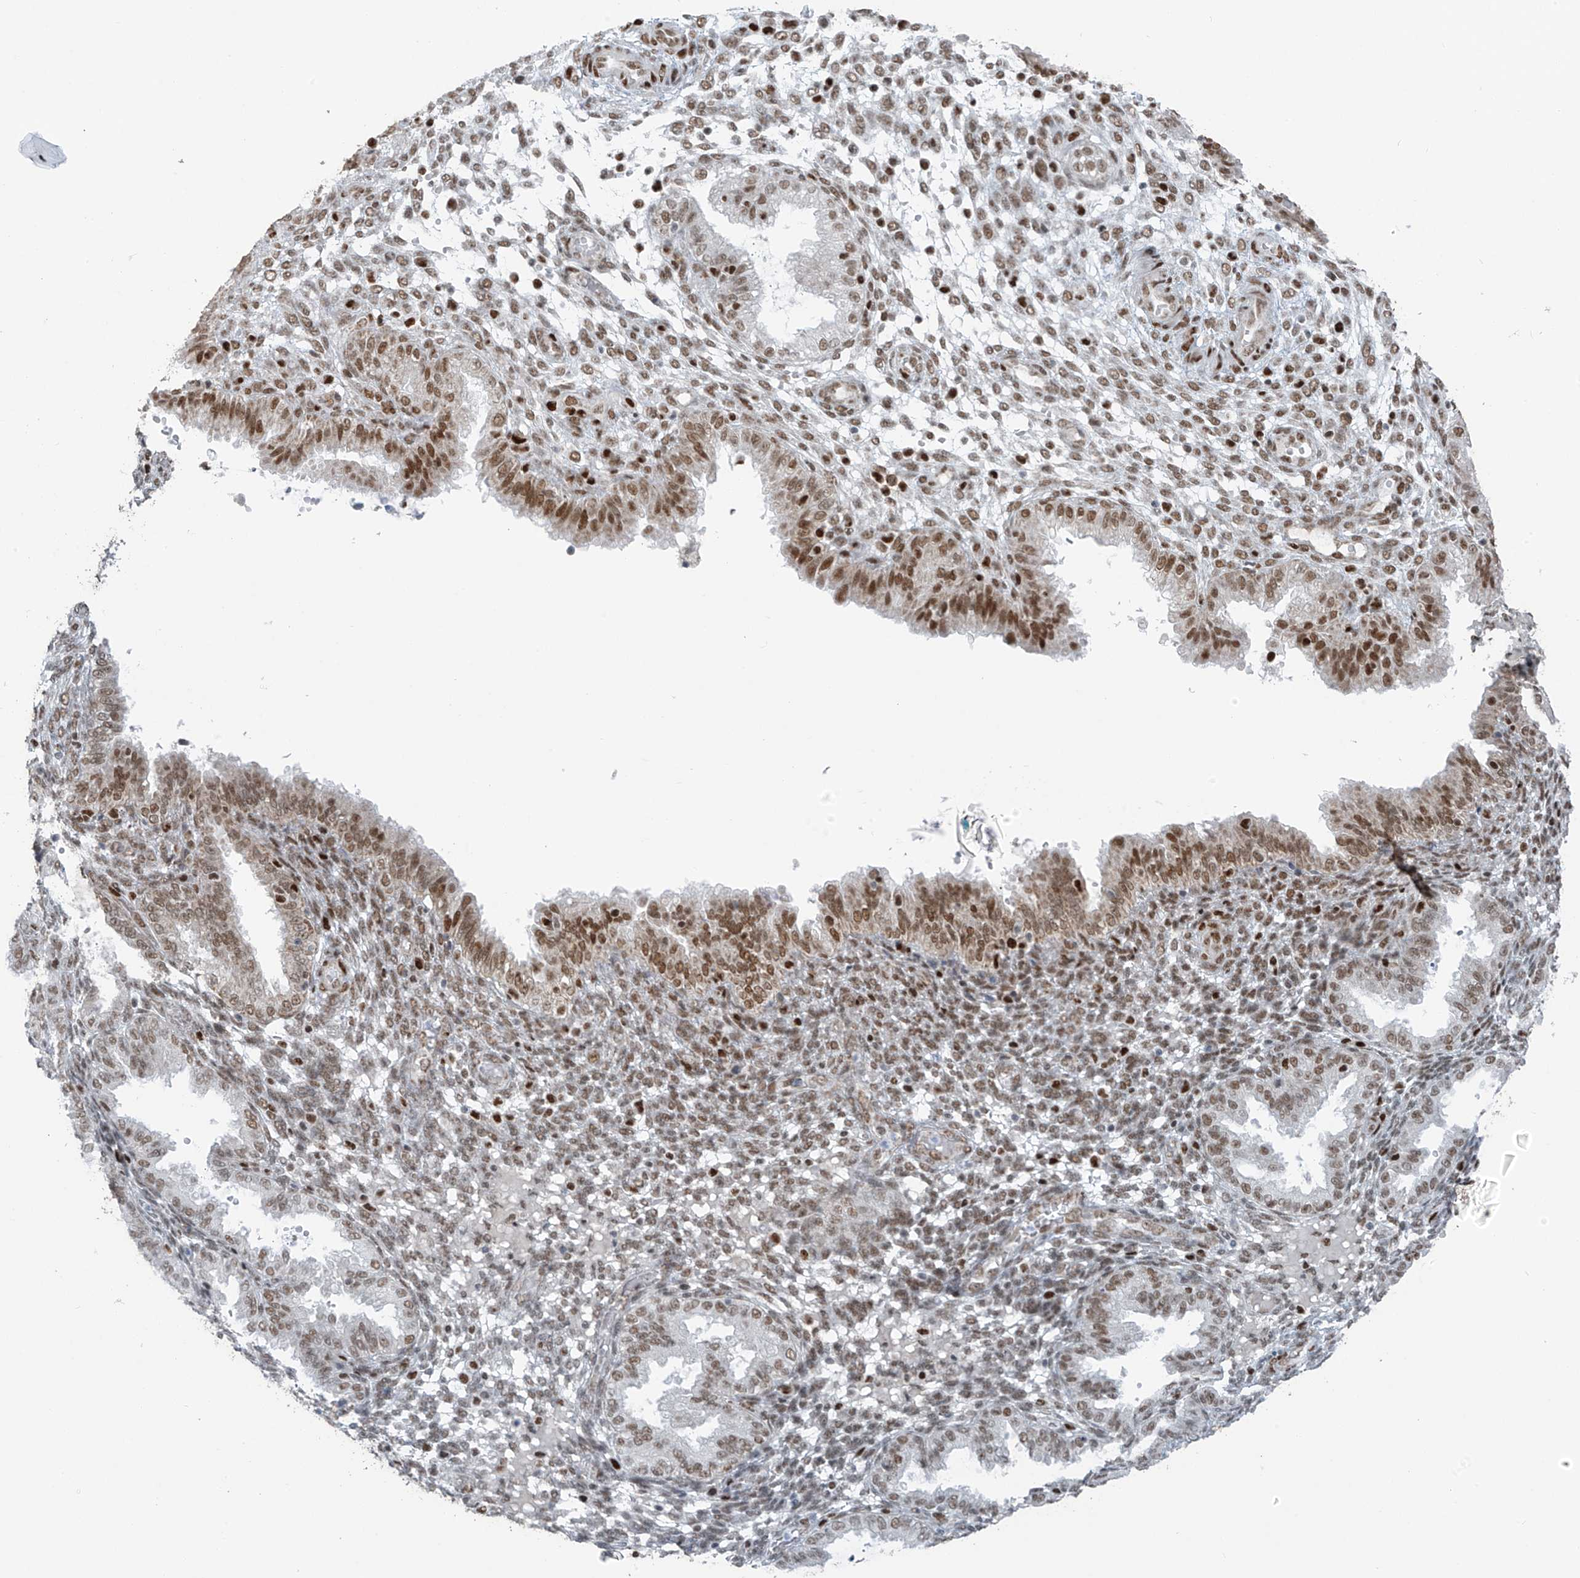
{"staining": {"intensity": "moderate", "quantity": "25%-75%", "location": "nuclear"}, "tissue": "endometrium", "cell_type": "Cells in endometrial stroma", "image_type": "normal", "snomed": [{"axis": "morphology", "description": "Normal tissue, NOS"}, {"axis": "topography", "description": "Endometrium"}], "caption": "A medium amount of moderate nuclear positivity is present in approximately 25%-75% of cells in endometrial stroma in unremarkable endometrium. Nuclei are stained in blue.", "gene": "WRNIP1", "patient": {"sex": "female", "age": 33}}